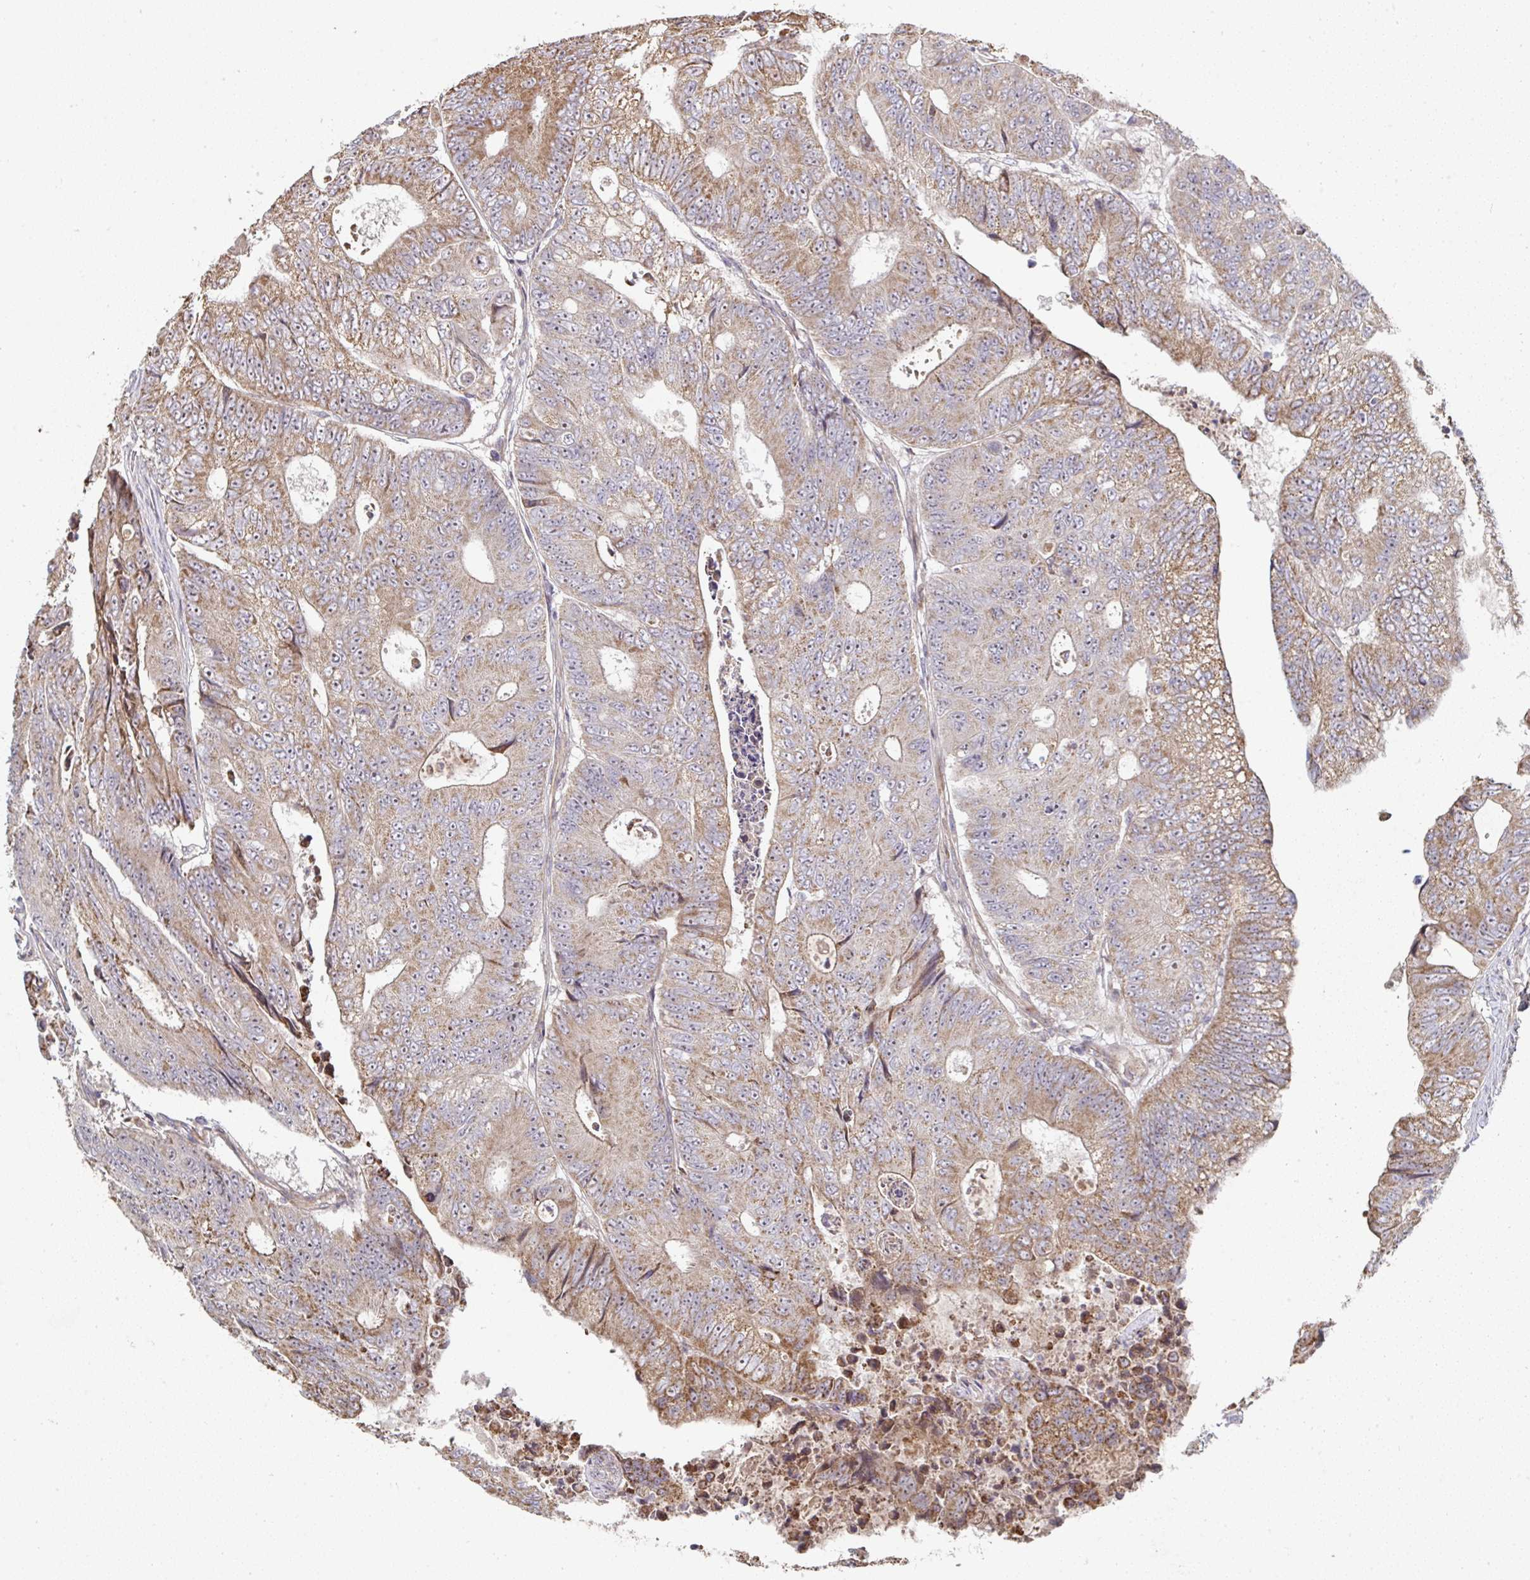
{"staining": {"intensity": "moderate", "quantity": ">75%", "location": "cytoplasmic/membranous"}, "tissue": "colorectal cancer", "cell_type": "Tumor cells", "image_type": "cancer", "snomed": [{"axis": "morphology", "description": "Adenocarcinoma, NOS"}, {"axis": "topography", "description": "Colon"}], "caption": "Protein expression analysis of colorectal adenocarcinoma reveals moderate cytoplasmic/membranous expression in approximately >75% of tumor cells.", "gene": "AGTPBP1", "patient": {"sex": "female", "age": 48}}